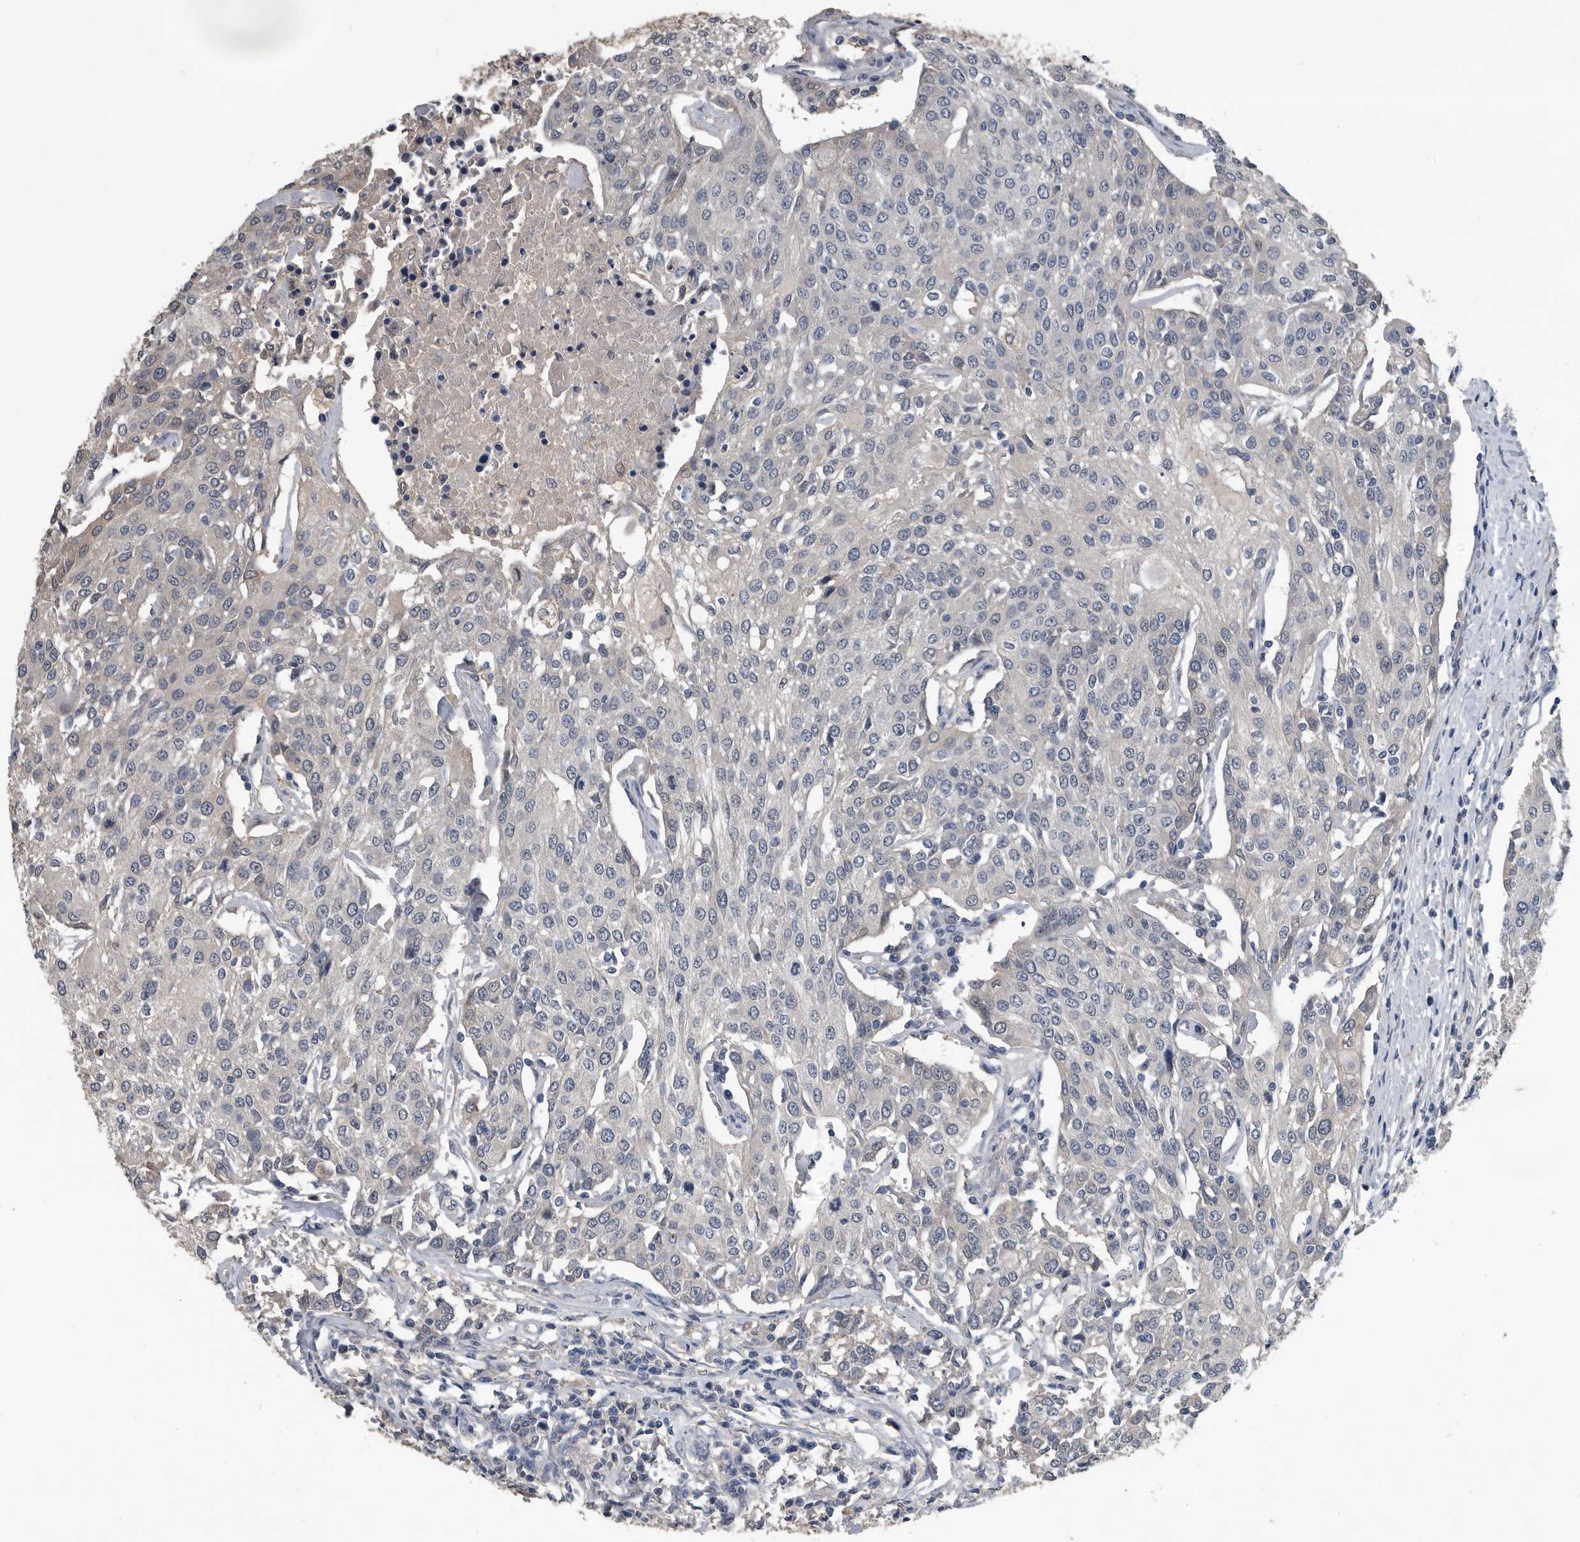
{"staining": {"intensity": "negative", "quantity": "none", "location": "none"}, "tissue": "urothelial cancer", "cell_type": "Tumor cells", "image_type": "cancer", "snomed": [{"axis": "morphology", "description": "Urothelial carcinoma, High grade"}, {"axis": "topography", "description": "Urinary bladder"}], "caption": "Urothelial cancer stained for a protein using immunohistochemistry demonstrates no positivity tumor cells.", "gene": "PDXK", "patient": {"sex": "female", "age": 85}}